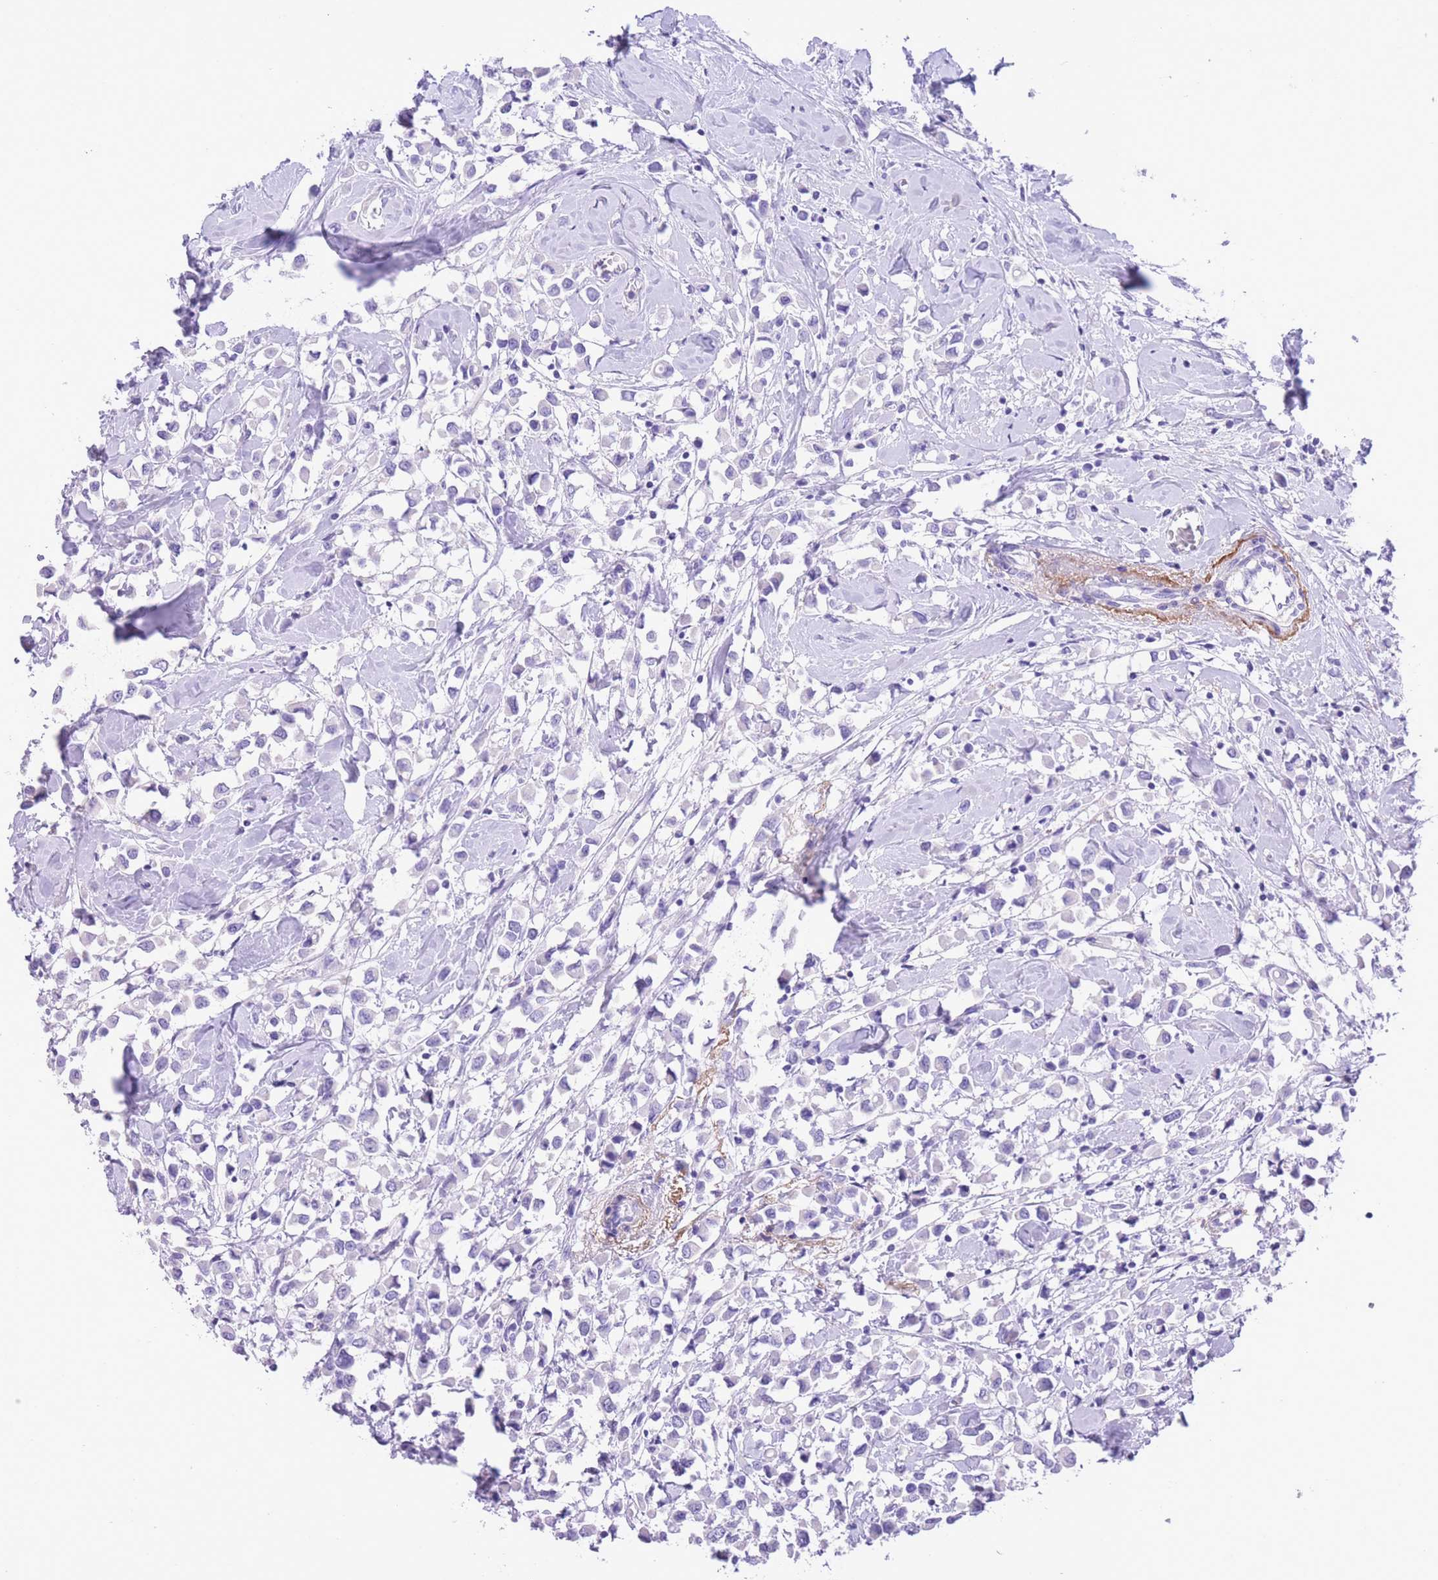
{"staining": {"intensity": "negative", "quantity": "none", "location": "none"}, "tissue": "breast cancer", "cell_type": "Tumor cells", "image_type": "cancer", "snomed": [{"axis": "morphology", "description": "Duct carcinoma"}, {"axis": "topography", "description": "Breast"}], "caption": "There is no significant staining in tumor cells of breast infiltrating ductal carcinoma.", "gene": "RAI2", "patient": {"sex": "female", "age": 61}}